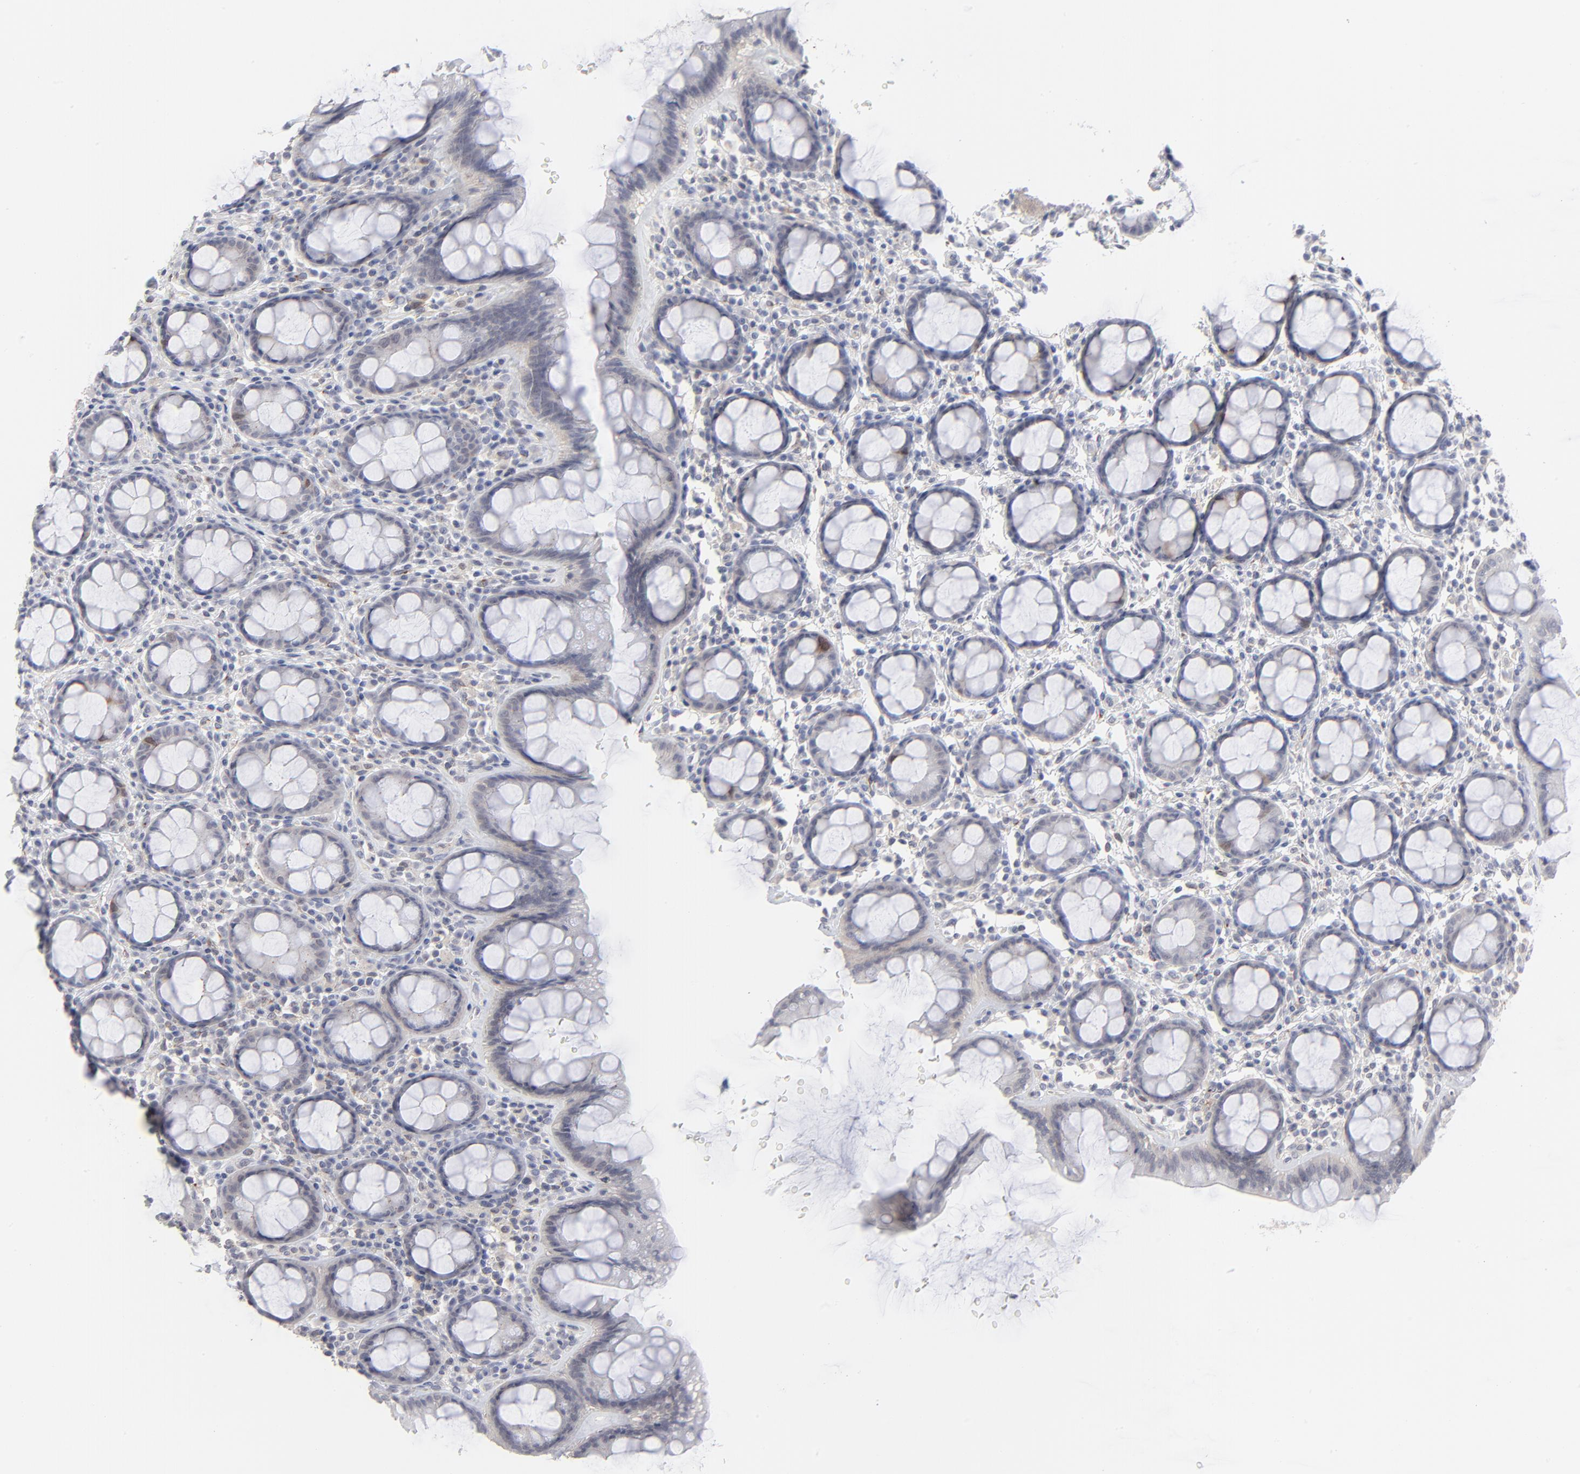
{"staining": {"intensity": "weak", "quantity": "<25%", "location": "cytoplasmic/membranous"}, "tissue": "rectum", "cell_type": "Glandular cells", "image_type": "normal", "snomed": [{"axis": "morphology", "description": "Normal tissue, NOS"}, {"axis": "topography", "description": "Rectum"}], "caption": "Immunohistochemistry (IHC) of normal rectum demonstrates no staining in glandular cells. (DAB (3,3'-diaminobenzidine) IHC, high magnification).", "gene": "AURKA", "patient": {"sex": "male", "age": 92}}